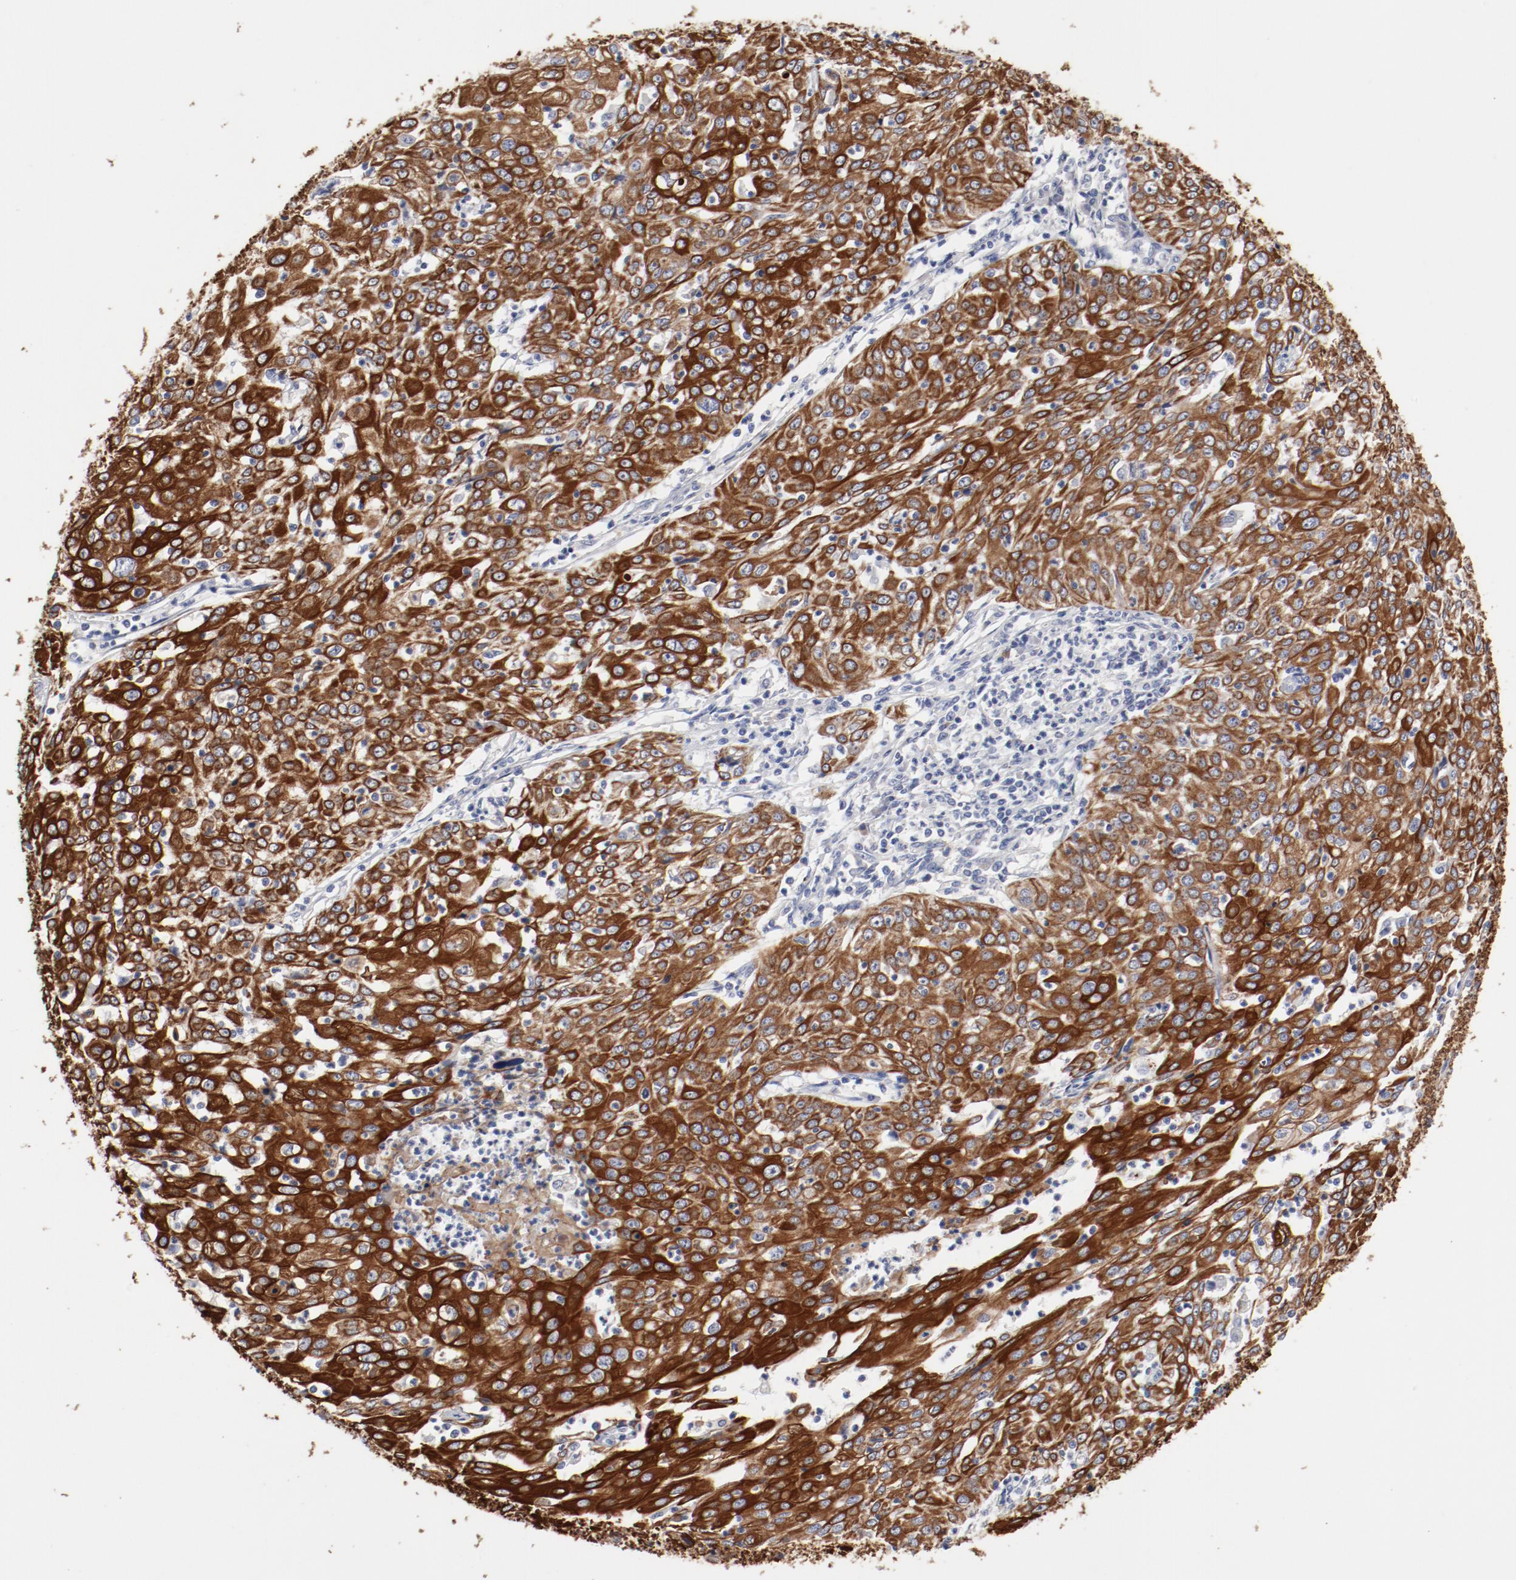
{"staining": {"intensity": "strong", "quantity": ">75%", "location": "cytoplasmic/membranous"}, "tissue": "cervical cancer", "cell_type": "Tumor cells", "image_type": "cancer", "snomed": [{"axis": "morphology", "description": "Squamous cell carcinoma, NOS"}, {"axis": "topography", "description": "Cervix"}], "caption": "DAB immunohistochemical staining of cervical squamous cell carcinoma reveals strong cytoplasmic/membranous protein positivity in approximately >75% of tumor cells.", "gene": "TSPAN6", "patient": {"sex": "female", "age": 39}}